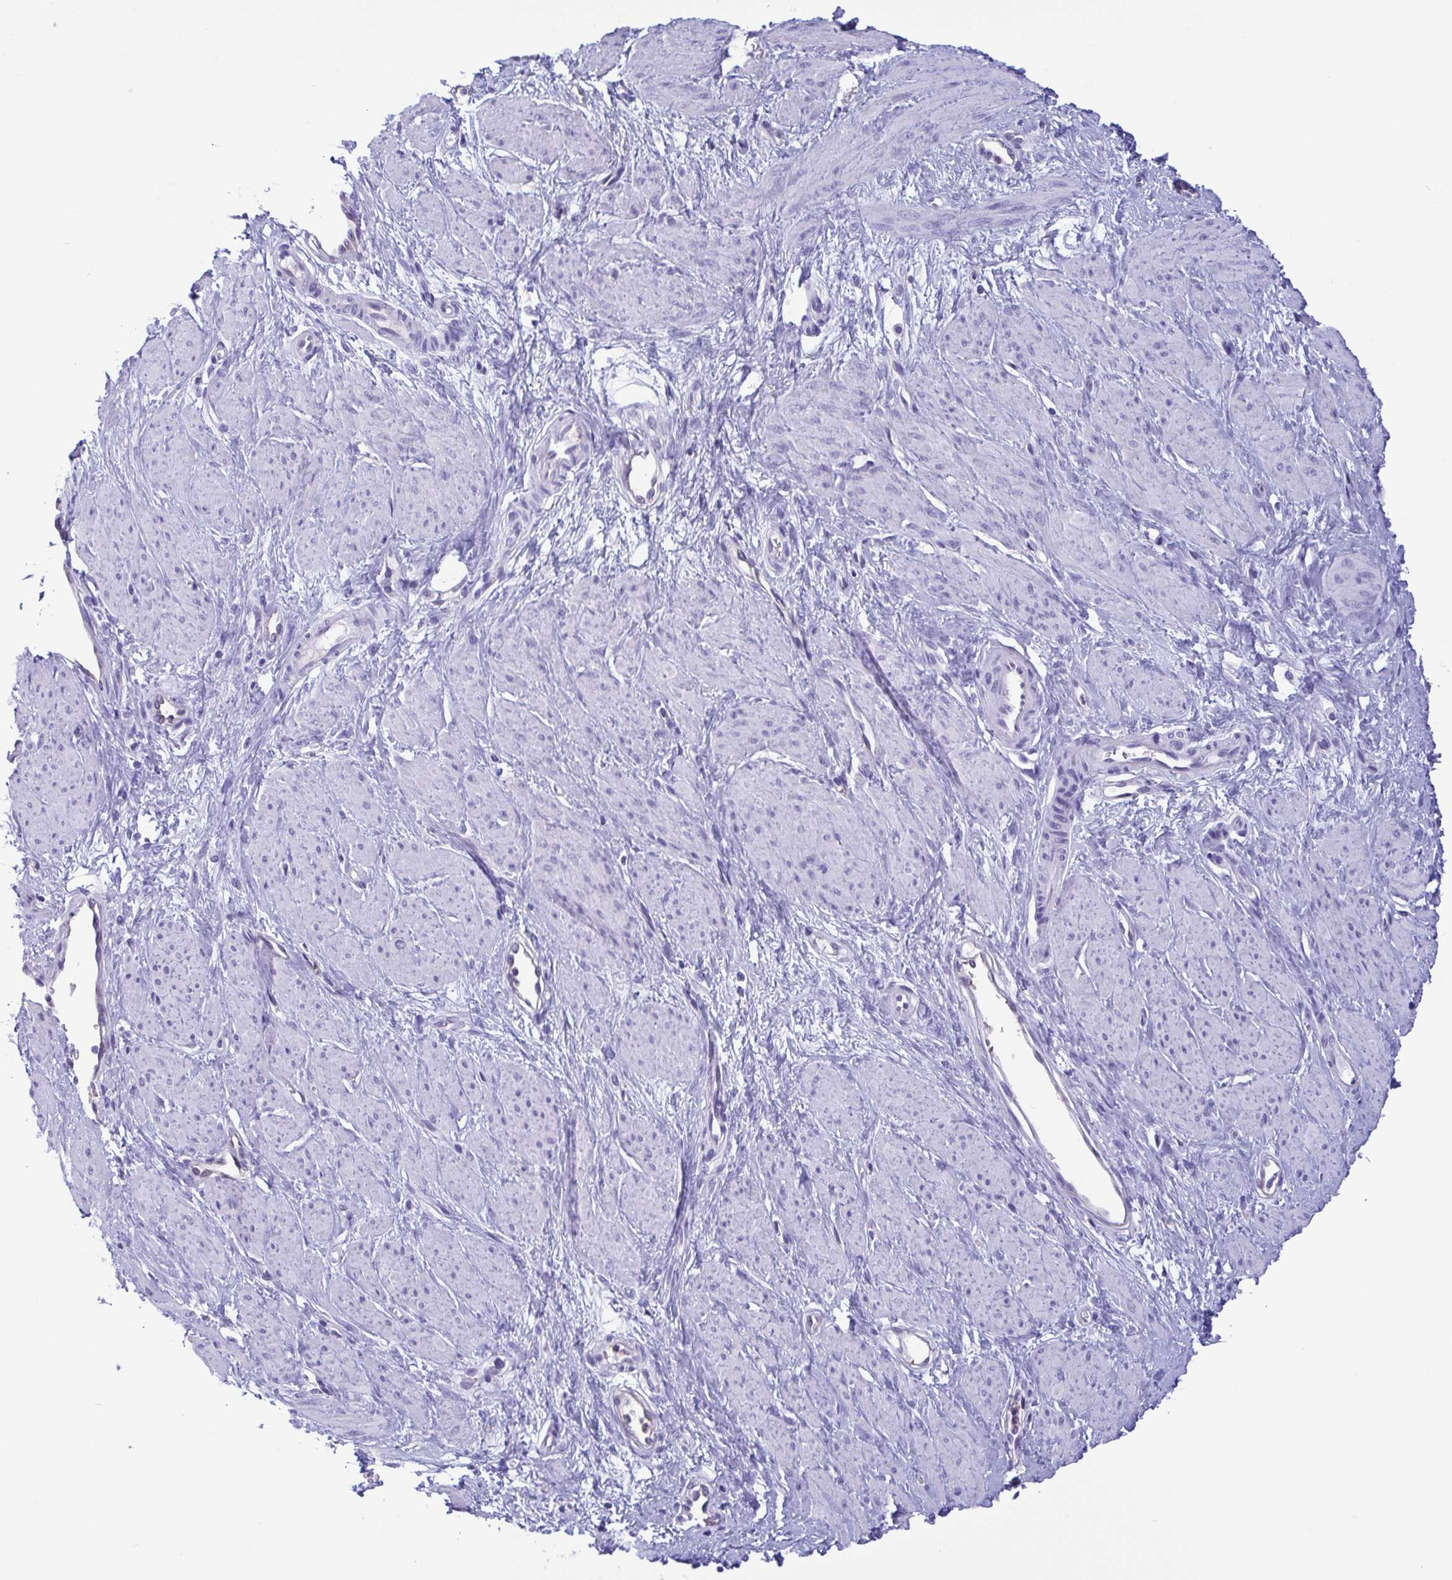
{"staining": {"intensity": "negative", "quantity": "none", "location": "none"}, "tissue": "smooth muscle", "cell_type": "Smooth muscle cells", "image_type": "normal", "snomed": [{"axis": "morphology", "description": "Normal tissue, NOS"}, {"axis": "topography", "description": "Smooth muscle"}, {"axis": "topography", "description": "Uterus"}], "caption": "Immunohistochemistry image of unremarkable smooth muscle: smooth muscle stained with DAB (3,3'-diaminobenzidine) displays no significant protein expression in smooth muscle cells.", "gene": "LDHC", "patient": {"sex": "female", "age": 39}}